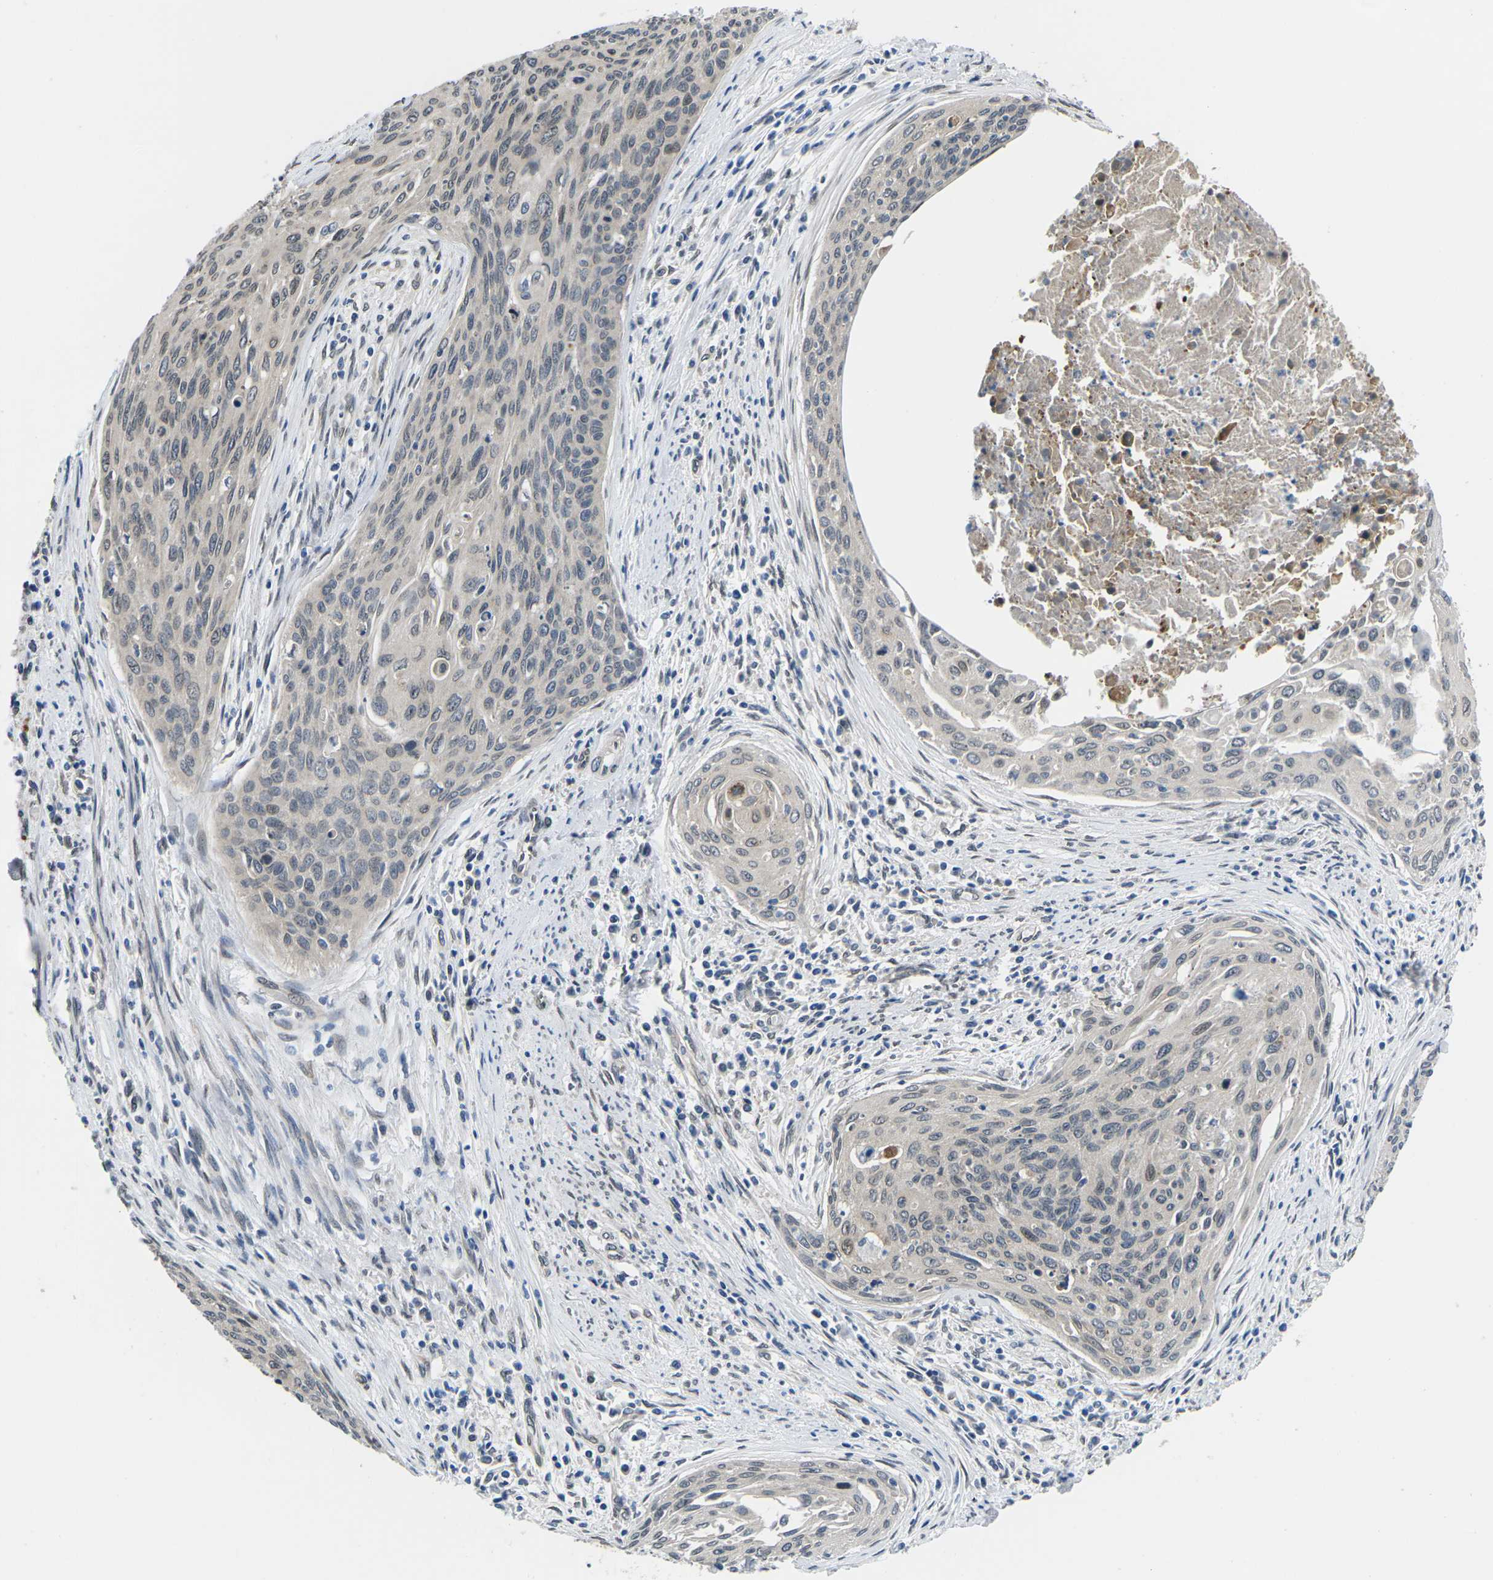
{"staining": {"intensity": "weak", "quantity": "<25%", "location": "cytoplasmic/membranous,nuclear"}, "tissue": "cervical cancer", "cell_type": "Tumor cells", "image_type": "cancer", "snomed": [{"axis": "morphology", "description": "Squamous cell carcinoma, NOS"}, {"axis": "topography", "description": "Cervix"}], "caption": "Tumor cells are negative for brown protein staining in cervical squamous cell carcinoma.", "gene": "SNX10", "patient": {"sex": "female", "age": 55}}